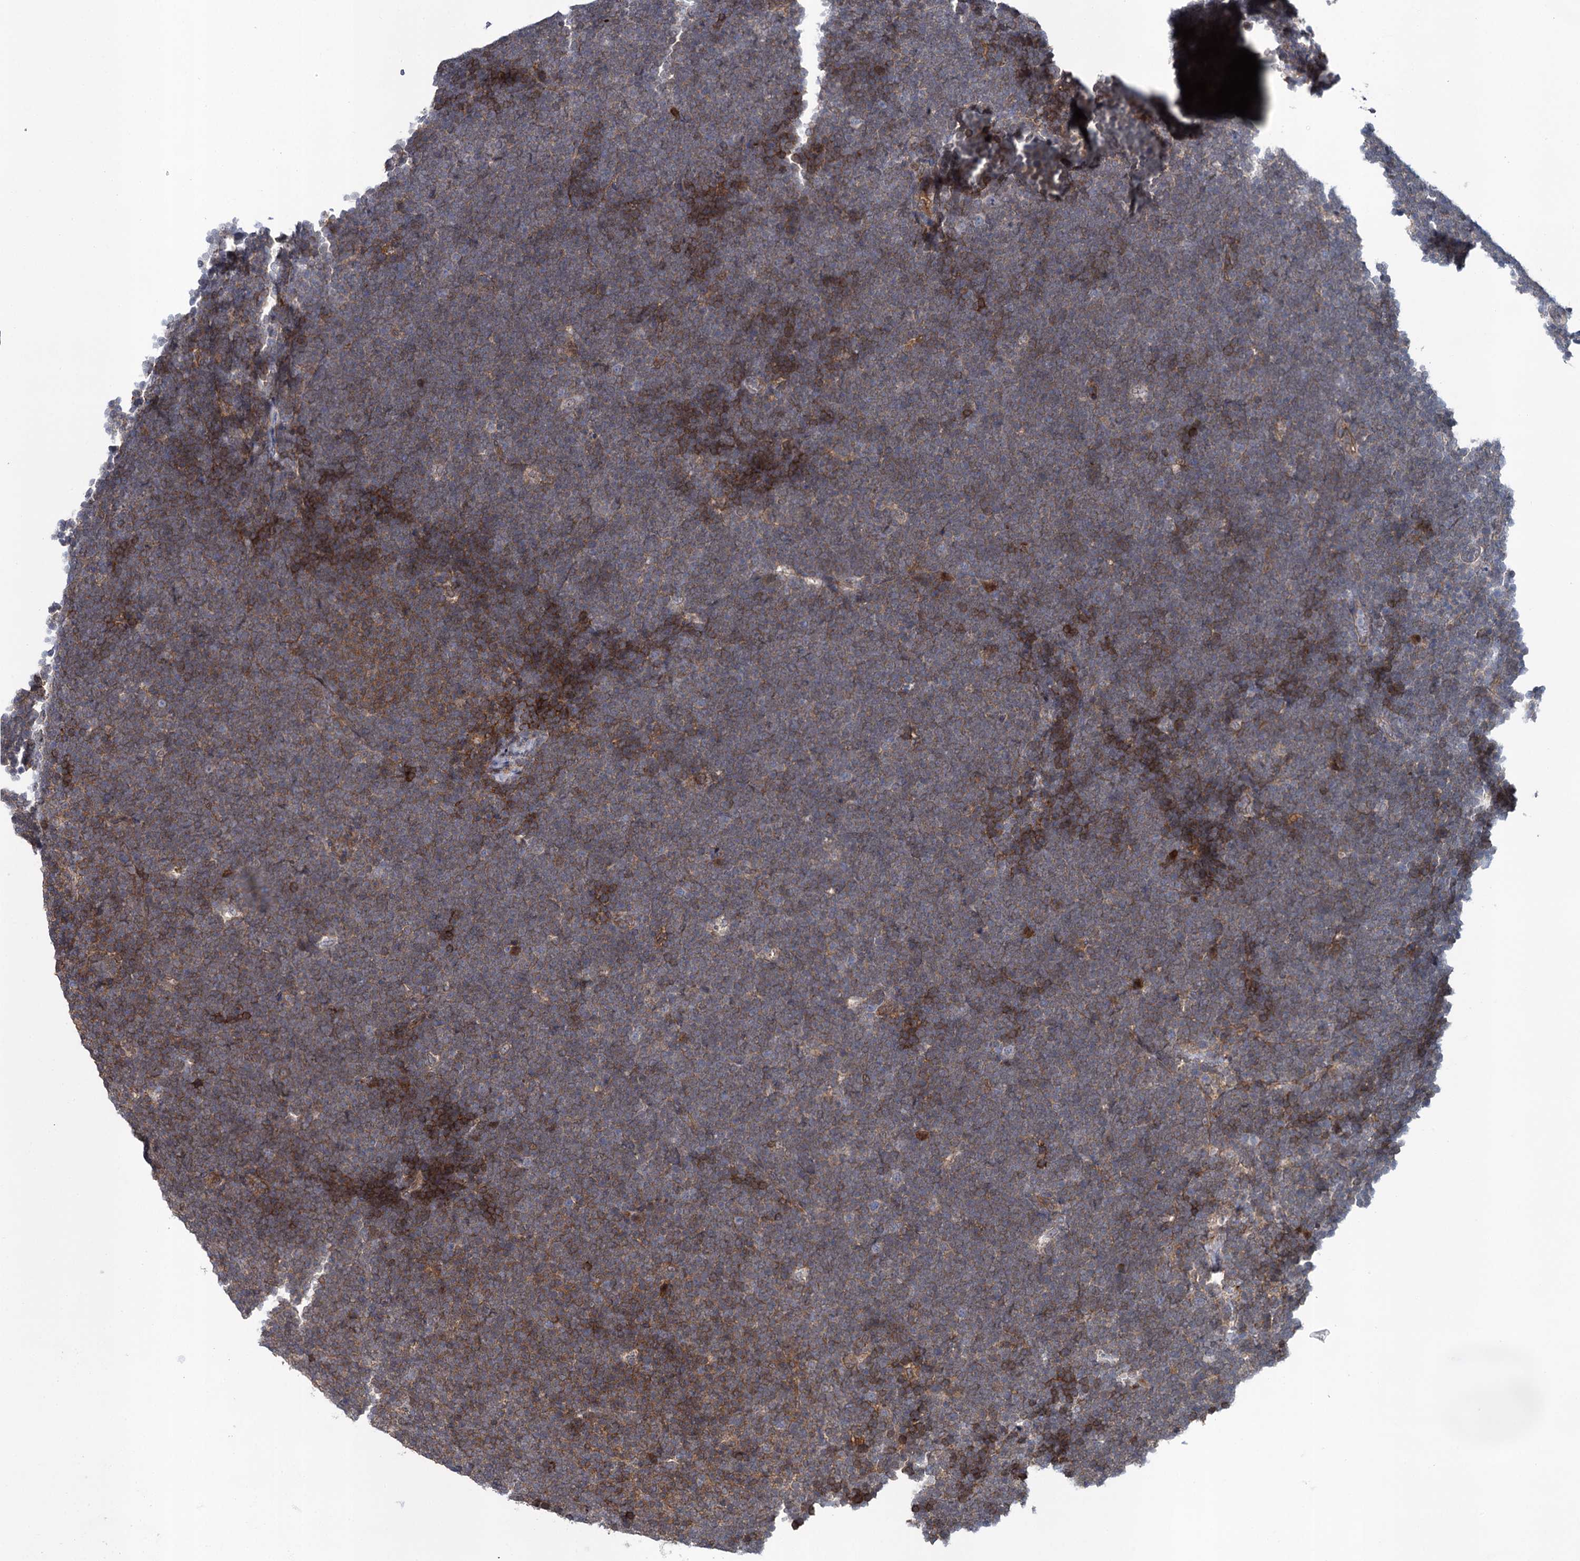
{"staining": {"intensity": "moderate", "quantity": "25%-75%", "location": "cytoplasmic/membranous"}, "tissue": "lymphoma", "cell_type": "Tumor cells", "image_type": "cancer", "snomed": [{"axis": "morphology", "description": "Malignant lymphoma, non-Hodgkin's type, High grade"}, {"axis": "topography", "description": "Lymph node"}], "caption": "Human malignant lymphoma, non-Hodgkin's type (high-grade) stained with a brown dye displays moderate cytoplasmic/membranous positive staining in about 25%-75% of tumor cells.", "gene": "GLO1", "patient": {"sex": "male", "age": 13}}